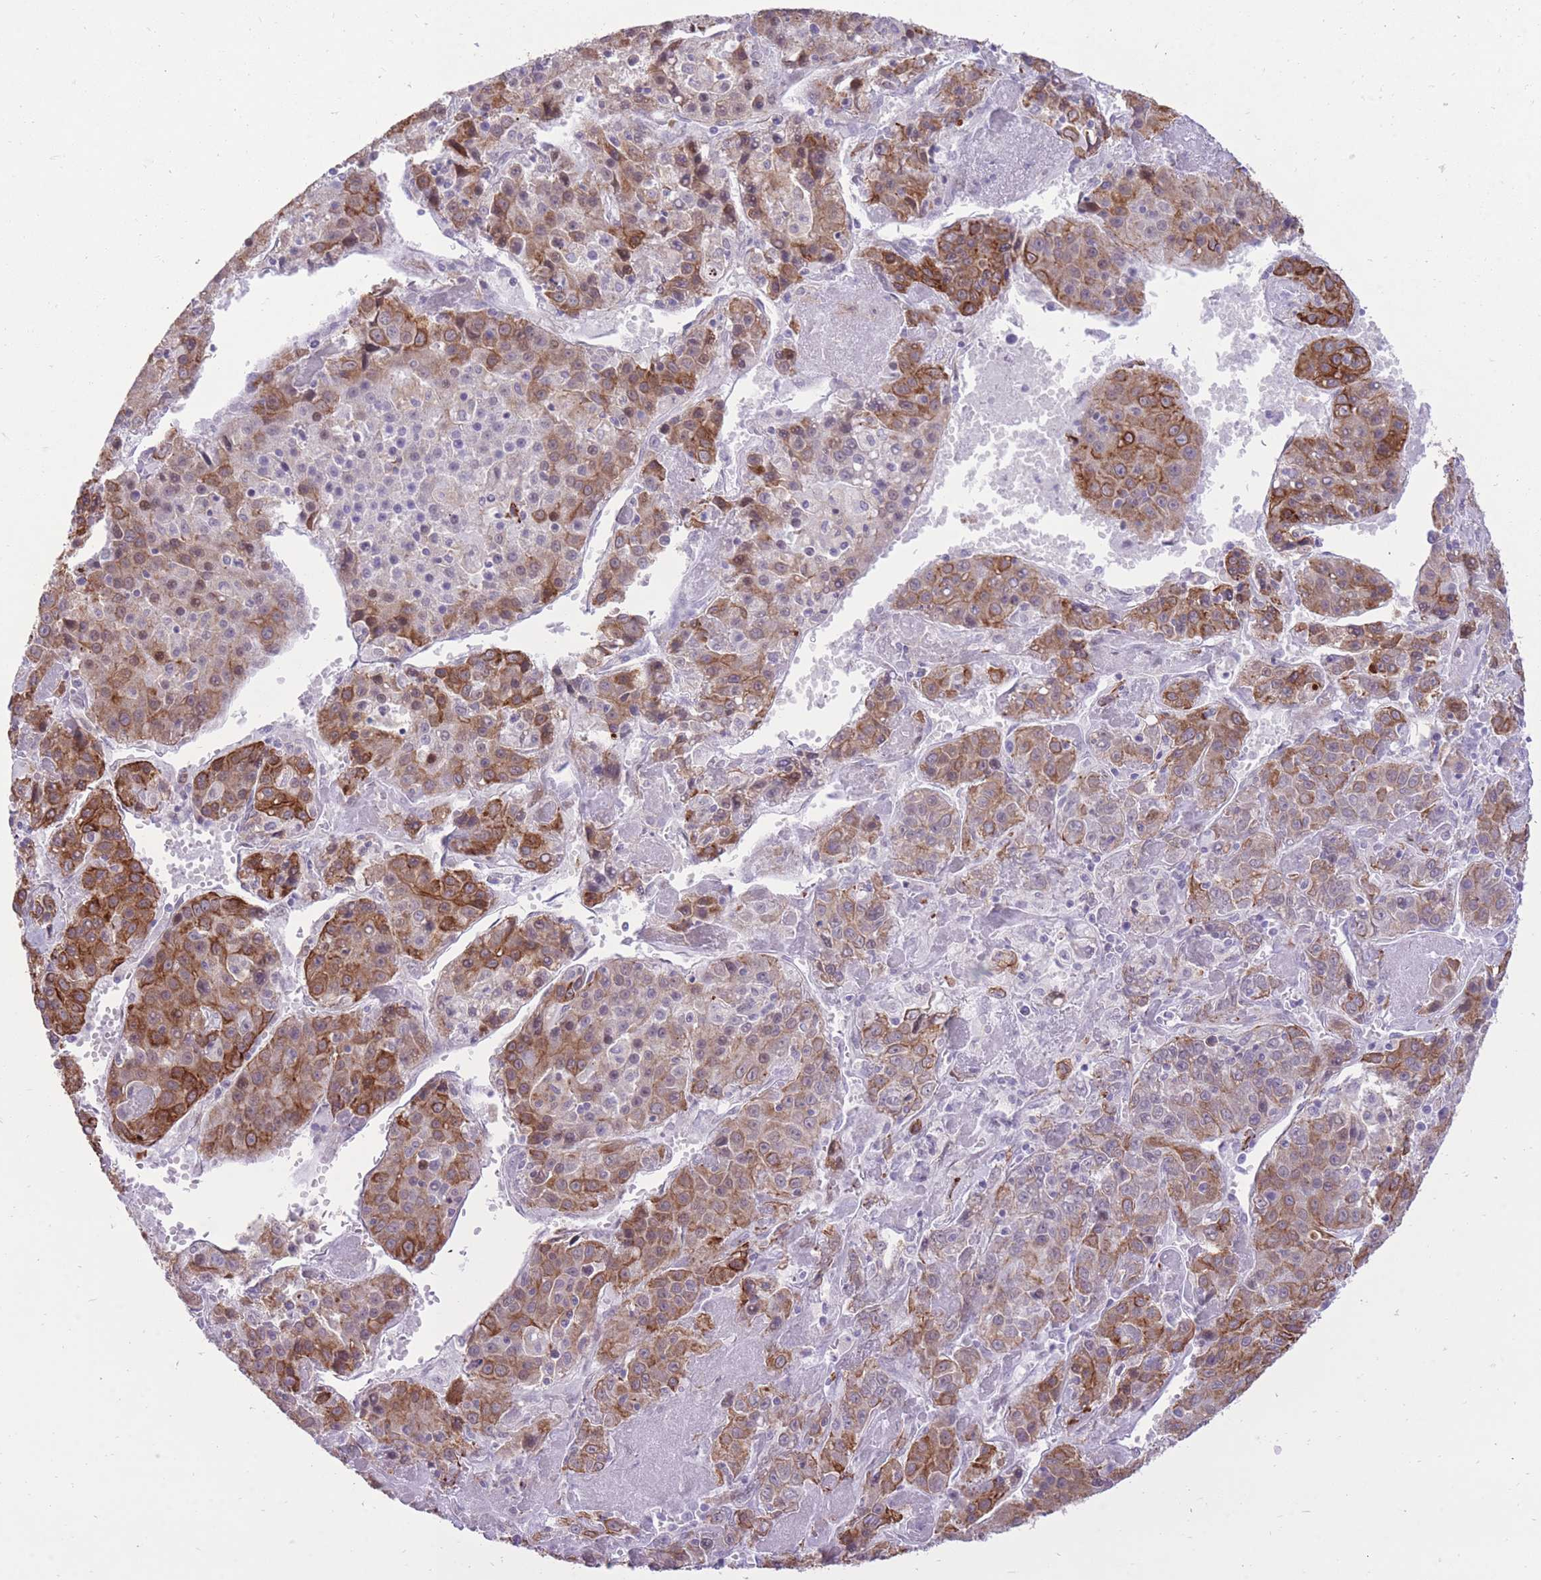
{"staining": {"intensity": "moderate", "quantity": "25%-75%", "location": "cytoplasmic/membranous"}, "tissue": "liver cancer", "cell_type": "Tumor cells", "image_type": "cancer", "snomed": [{"axis": "morphology", "description": "Carcinoma, Hepatocellular, NOS"}, {"axis": "topography", "description": "Liver"}], "caption": "Protein expression analysis of liver cancer (hepatocellular carcinoma) displays moderate cytoplasmic/membranous staining in about 25%-75% of tumor cells.", "gene": "MEIS3", "patient": {"sex": "female", "age": 53}}